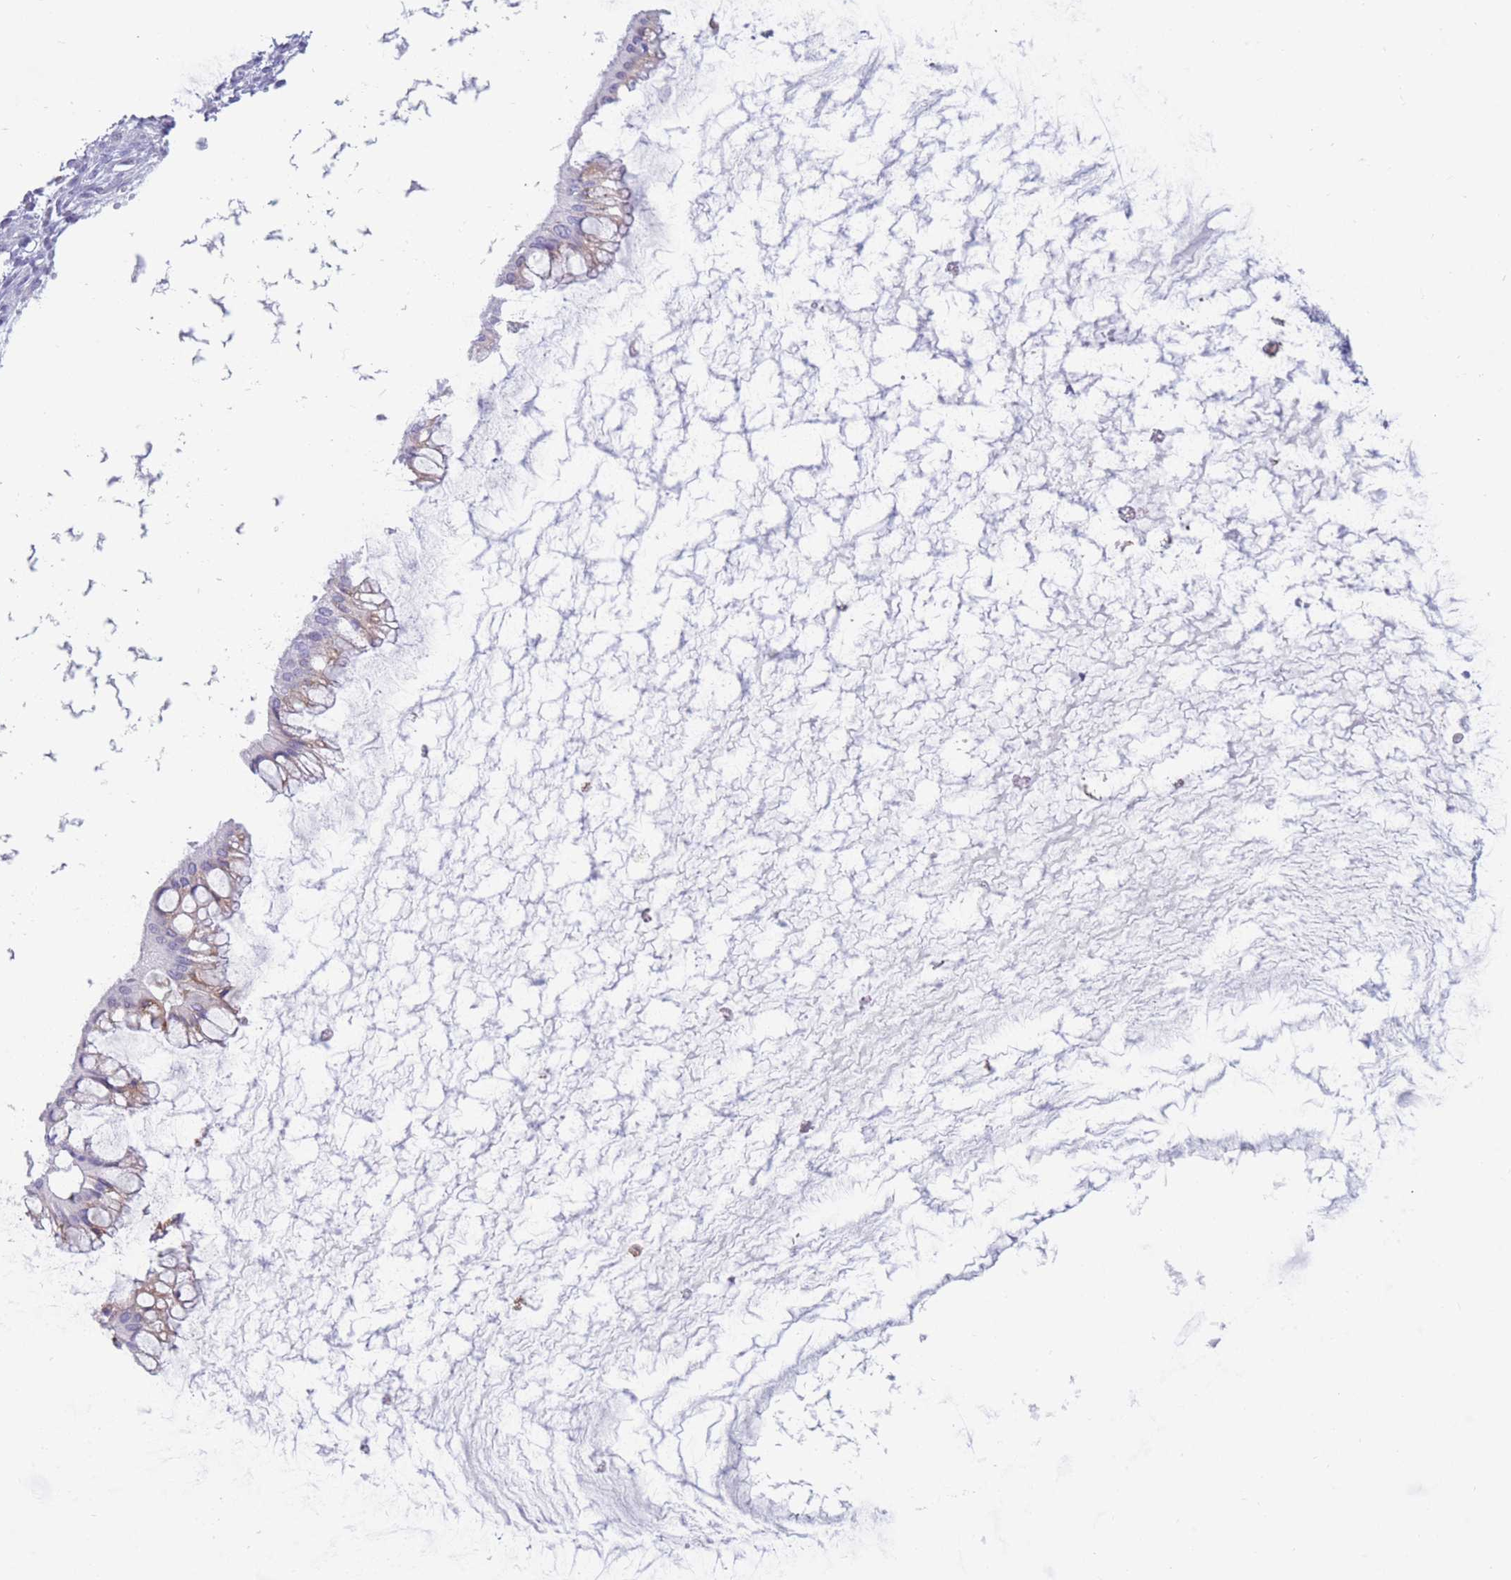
{"staining": {"intensity": "weak", "quantity": "25%-75%", "location": "cytoplasmic/membranous"}, "tissue": "ovarian cancer", "cell_type": "Tumor cells", "image_type": "cancer", "snomed": [{"axis": "morphology", "description": "Cystadenocarcinoma, mucinous, NOS"}, {"axis": "topography", "description": "Ovary"}], "caption": "This is a micrograph of IHC staining of ovarian cancer (mucinous cystadenocarcinoma), which shows weak expression in the cytoplasmic/membranous of tumor cells.", "gene": "COL27A1", "patient": {"sex": "female", "age": 73}}